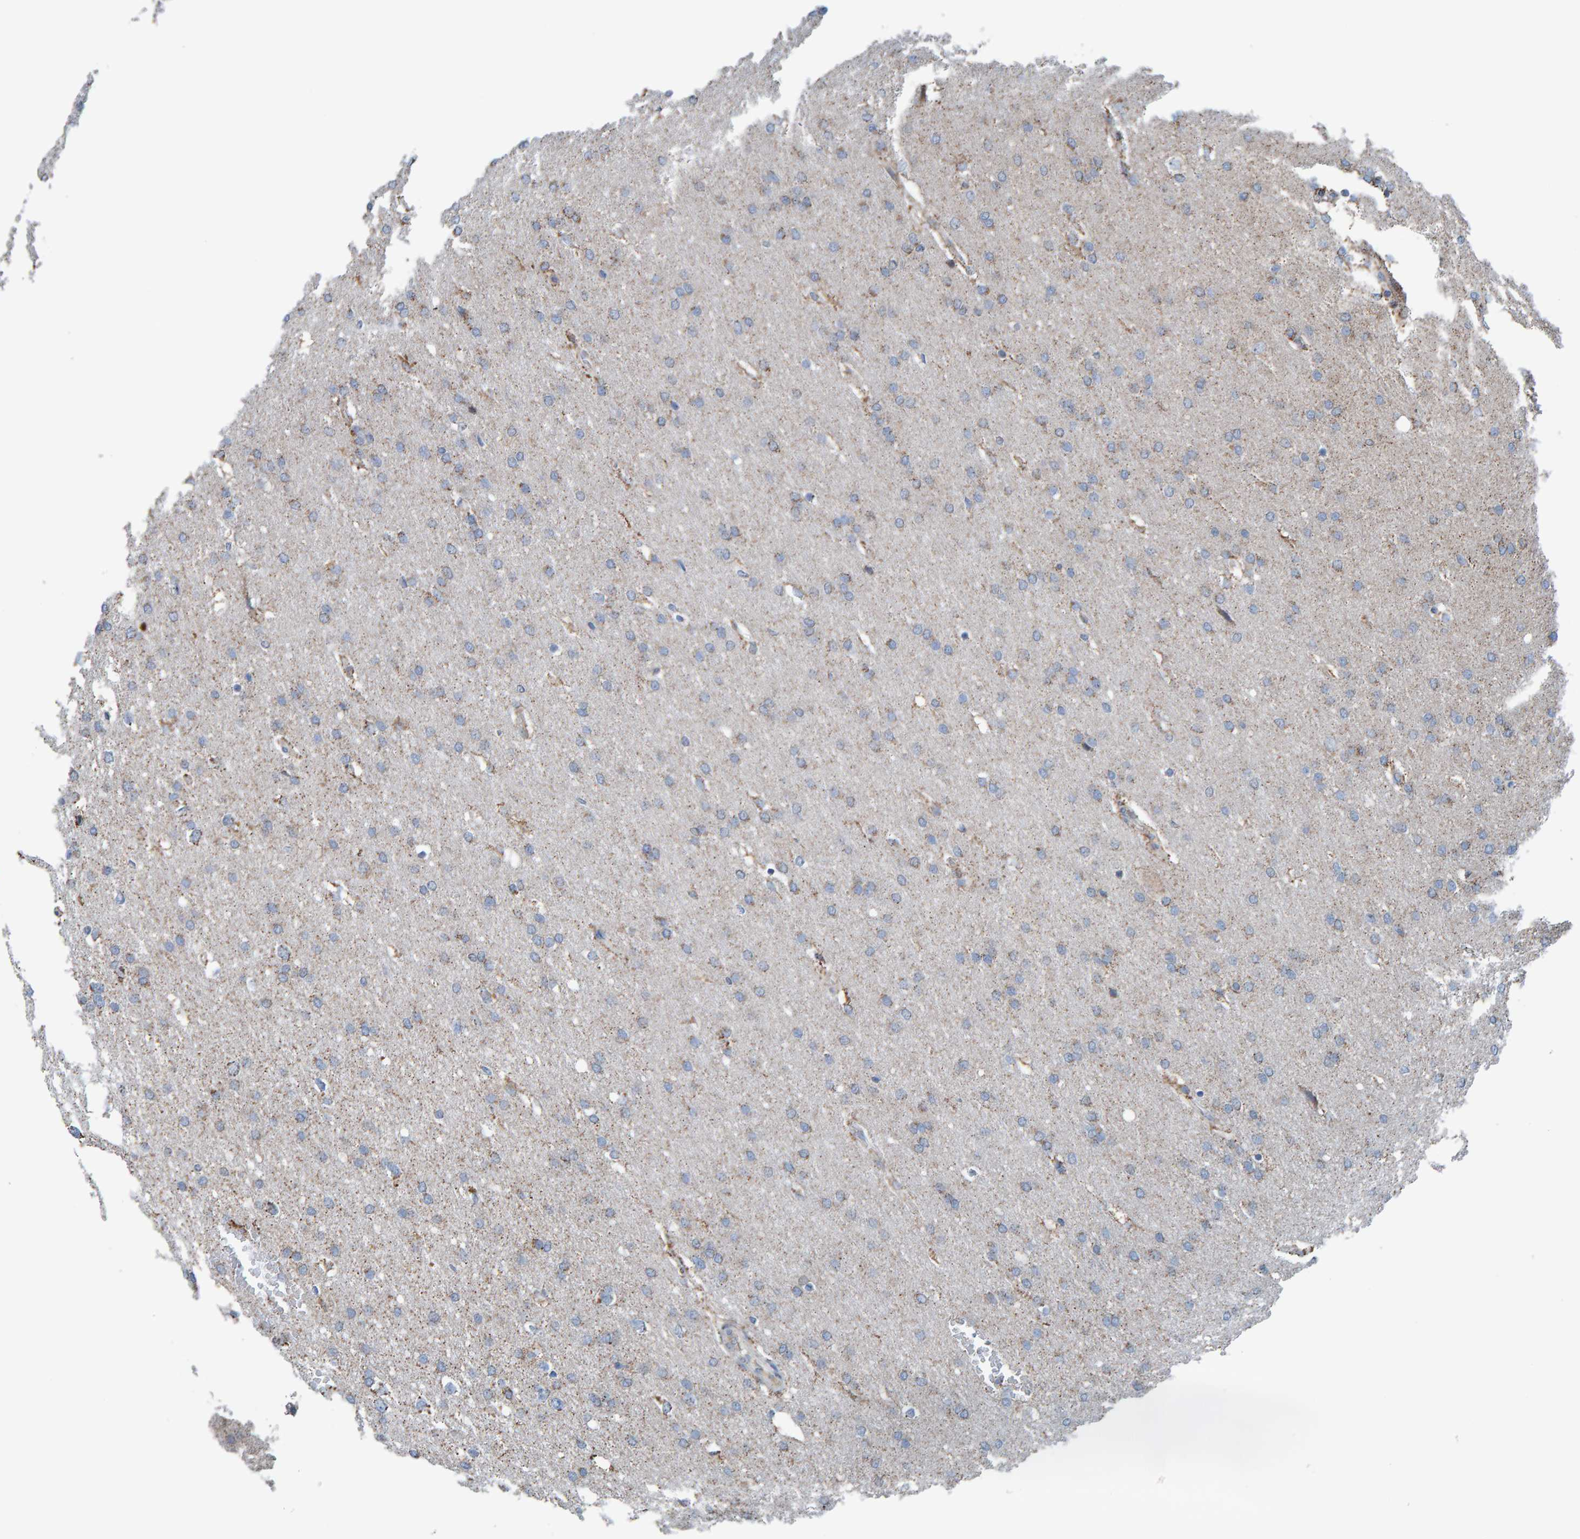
{"staining": {"intensity": "weak", "quantity": "25%-75%", "location": "cytoplasmic/membranous"}, "tissue": "glioma", "cell_type": "Tumor cells", "image_type": "cancer", "snomed": [{"axis": "morphology", "description": "Glioma, malignant, Low grade"}, {"axis": "topography", "description": "Brain"}], "caption": "Glioma was stained to show a protein in brown. There is low levels of weak cytoplasmic/membranous staining in approximately 25%-75% of tumor cells. (IHC, brightfield microscopy, high magnification).", "gene": "ZNF48", "patient": {"sex": "female", "age": 37}}